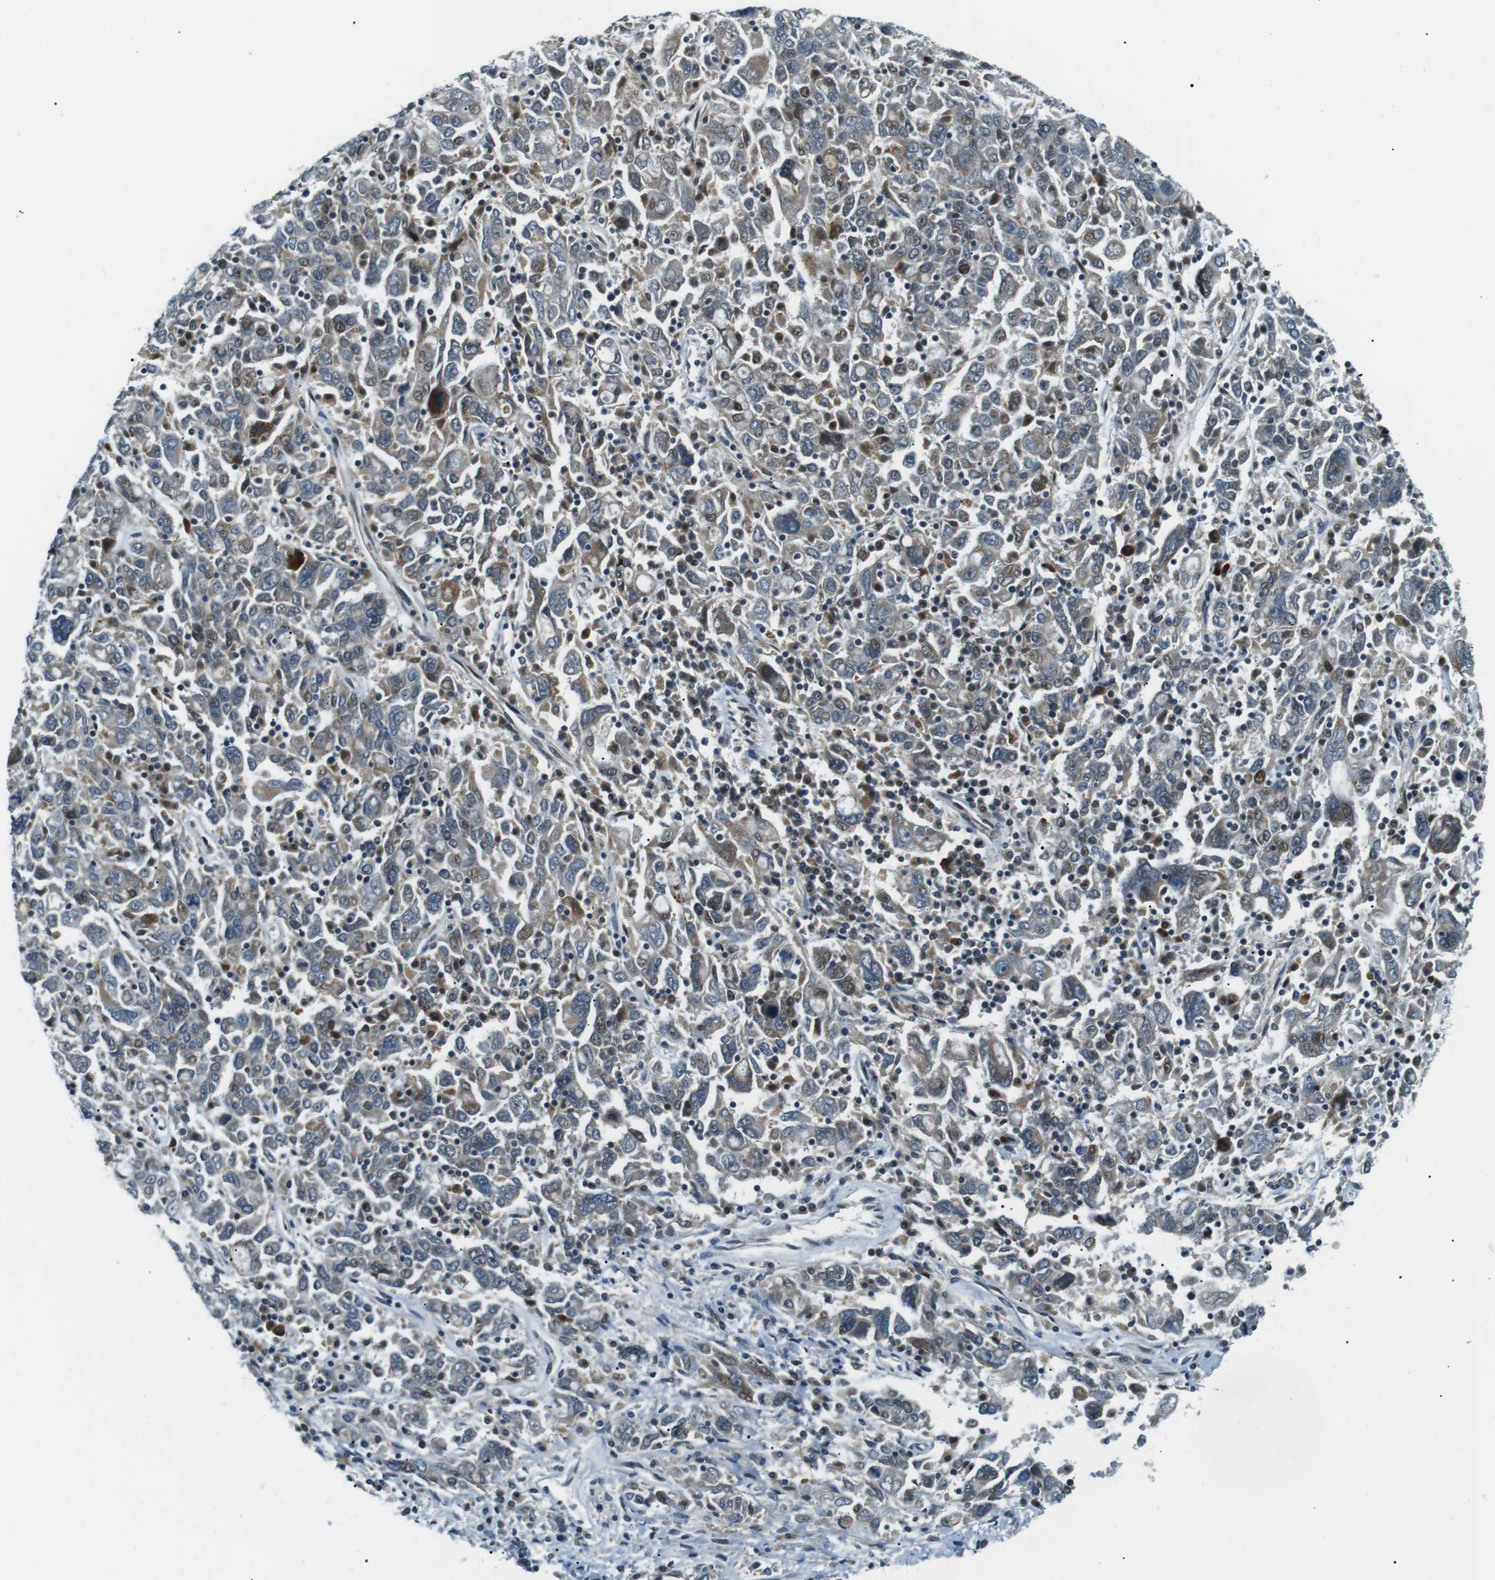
{"staining": {"intensity": "moderate", "quantity": "<25%", "location": "nuclear"}, "tissue": "ovarian cancer", "cell_type": "Tumor cells", "image_type": "cancer", "snomed": [{"axis": "morphology", "description": "Carcinoma, endometroid"}, {"axis": "topography", "description": "Ovary"}], "caption": "A high-resolution micrograph shows IHC staining of ovarian cancer, which displays moderate nuclear expression in about <25% of tumor cells. Immunohistochemistry (ihc) stains the protein of interest in brown and the nuclei are stained blue.", "gene": "PJA1", "patient": {"sex": "female", "age": 62}}